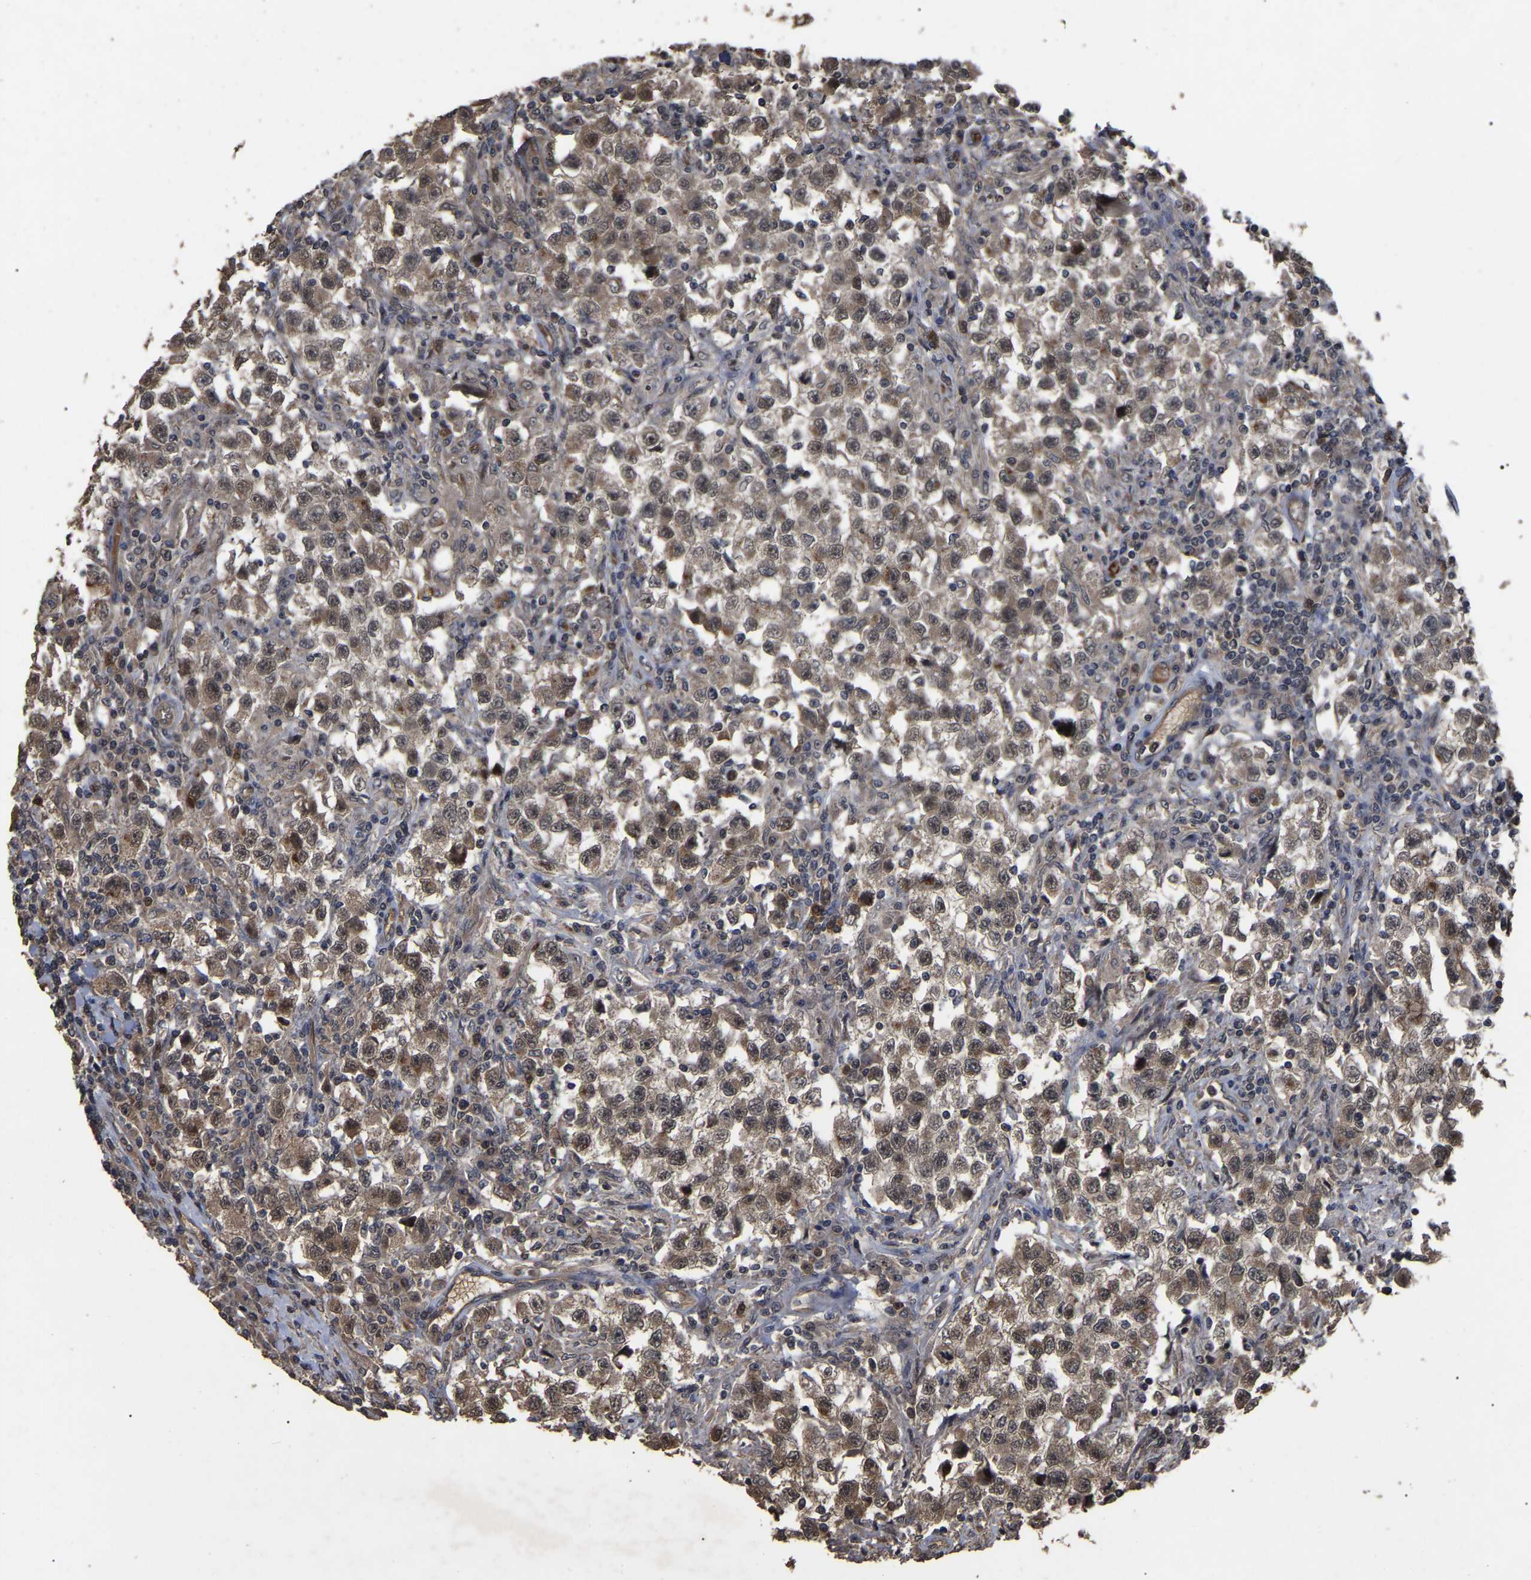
{"staining": {"intensity": "moderate", "quantity": ">75%", "location": "cytoplasmic/membranous"}, "tissue": "testis cancer", "cell_type": "Tumor cells", "image_type": "cancer", "snomed": [{"axis": "morphology", "description": "Carcinoma, Embryonal, NOS"}, {"axis": "topography", "description": "Testis"}], "caption": "Embryonal carcinoma (testis) stained for a protein (brown) displays moderate cytoplasmic/membranous positive staining in about >75% of tumor cells.", "gene": "FAM161B", "patient": {"sex": "male", "age": 21}}